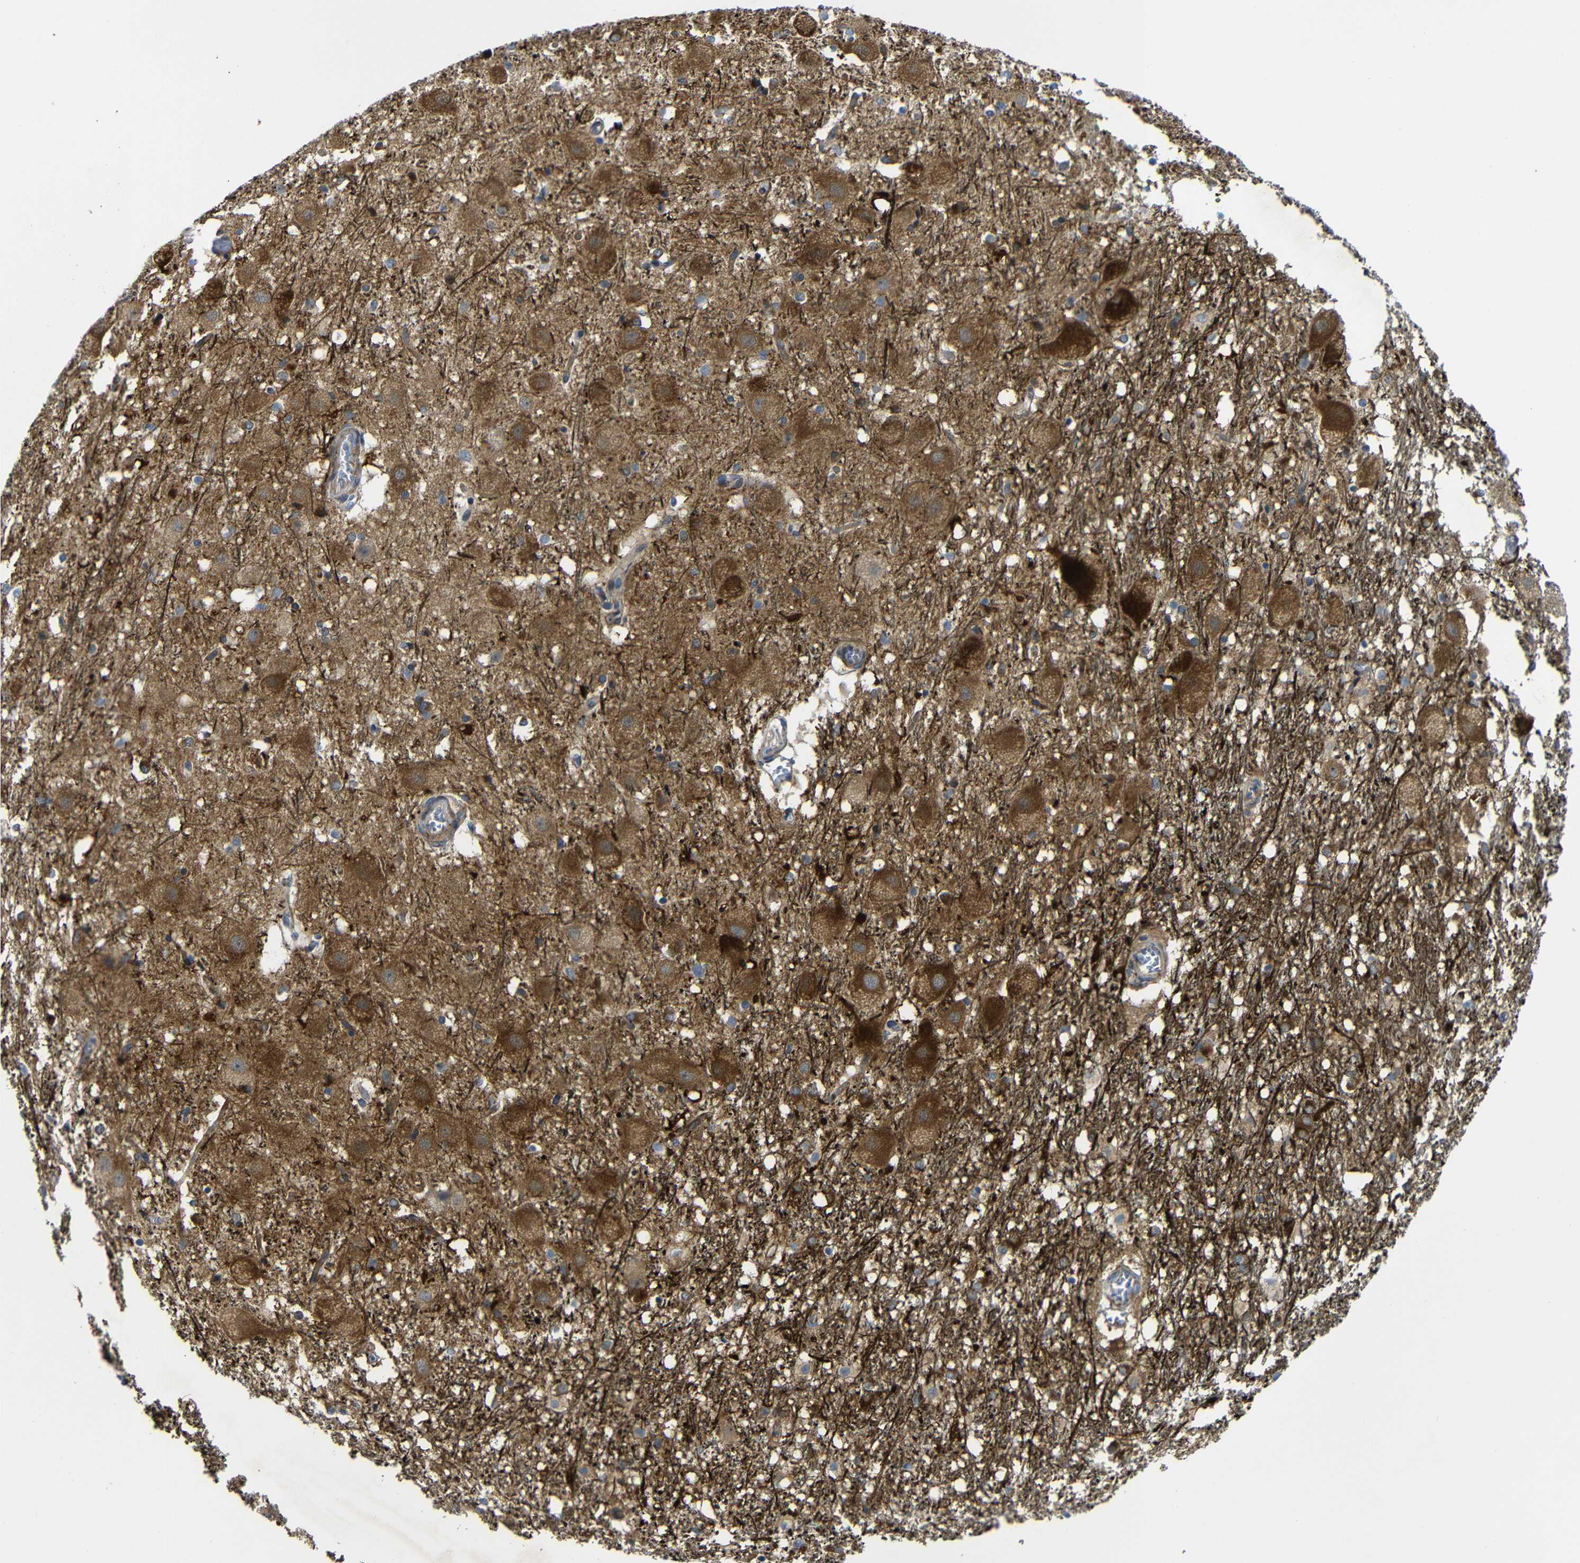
{"staining": {"intensity": "strong", "quantity": "<25%", "location": "cytoplasmic/membranous"}, "tissue": "hippocampus", "cell_type": "Glial cells", "image_type": "normal", "snomed": [{"axis": "morphology", "description": "Normal tissue, NOS"}, {"axis": "topography", "description": "Hippocampus"}], "caption": "The micrograph exhibits a brown stain indicating the presence of a protein in the cytoplasmic/membranous of glial cells in hippocampus.", "gene": "PARP14", "patient": {"sex": "female", "age": 19}}